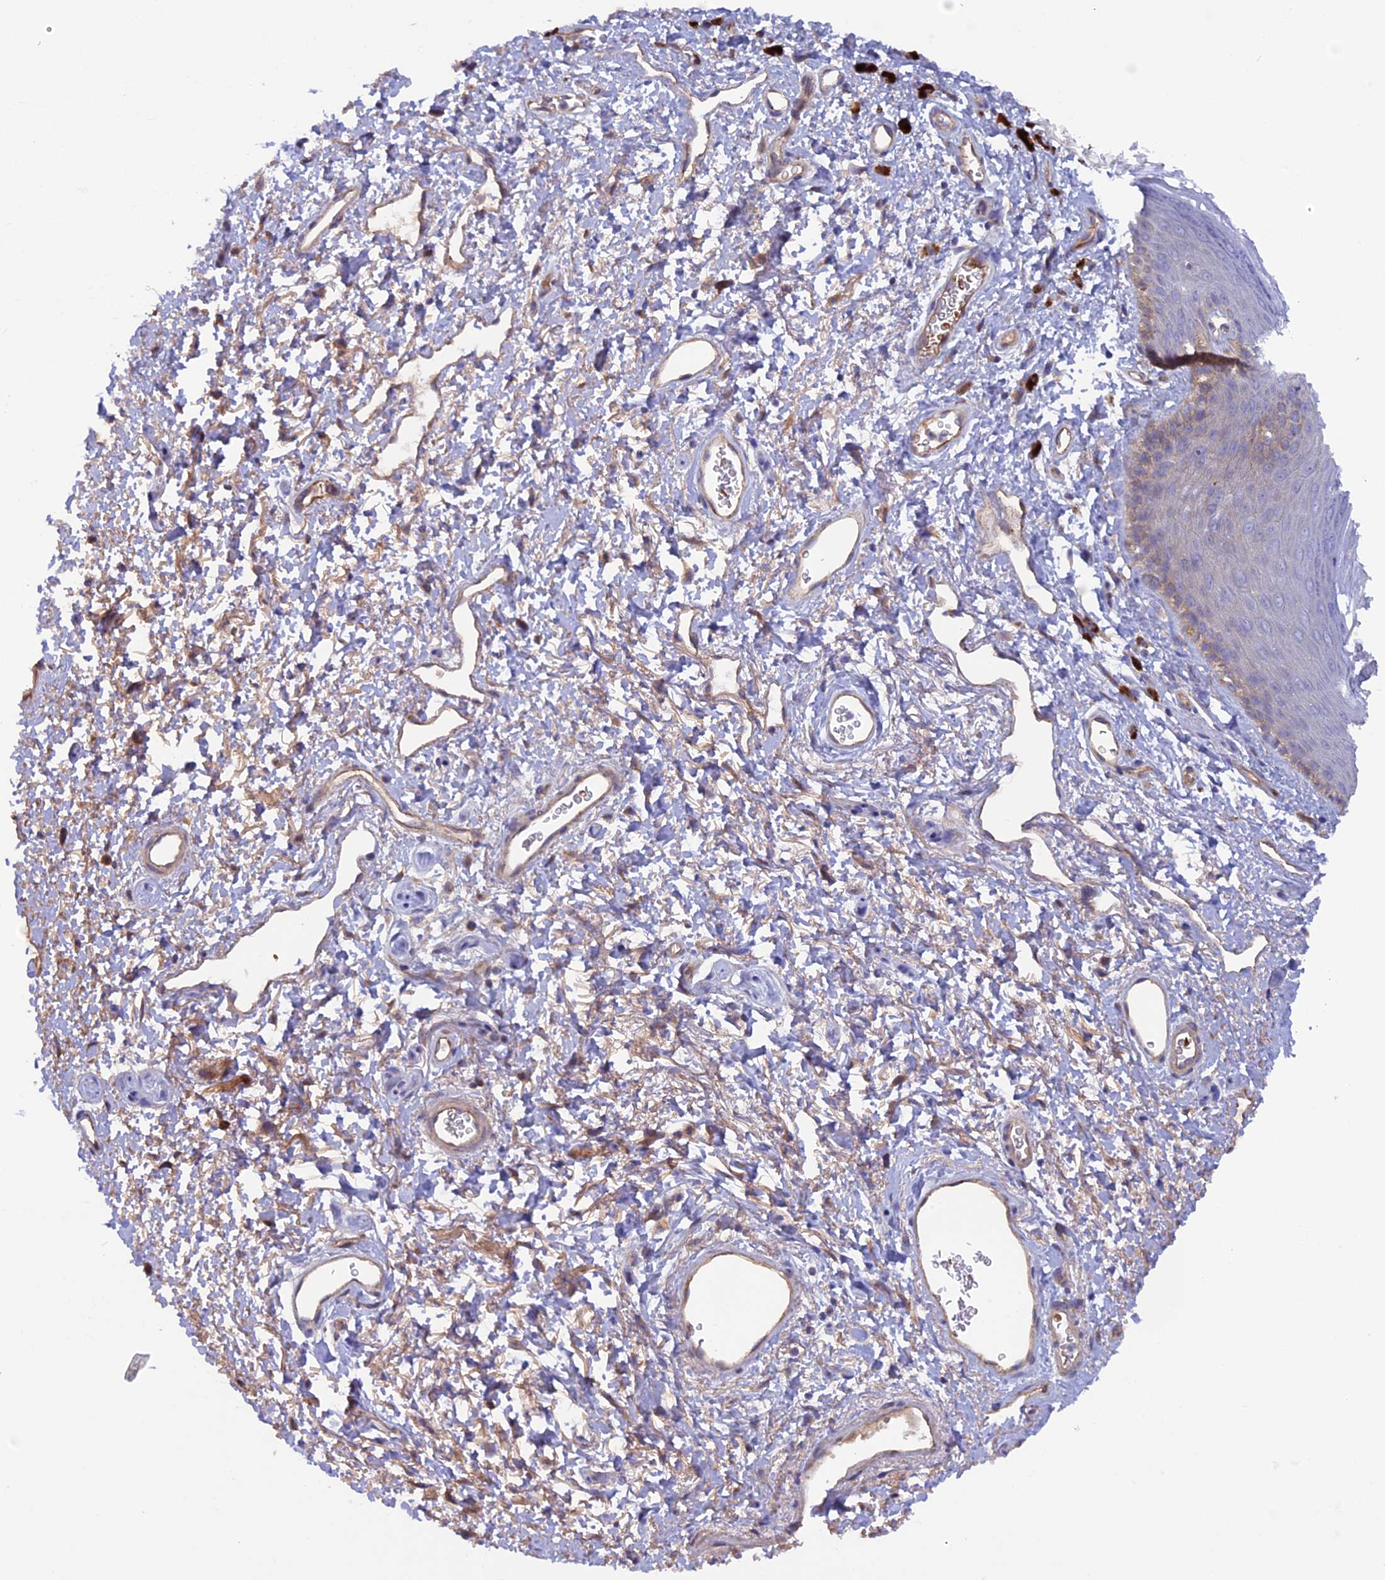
{"staining": {"intensity": "moderate", "quantity": "<25%", "location": "cytoplasmic/membranous"}, "tissue": "skin", "cell_type": "Epidermal cells", "image_type": "normal", "snomed": [{"axis": "morphology", "description": "Normal tissue, NOS"}, {"axis": "topography", "description": "Anal"}], "caption": "Immunohistochemistry (IHC) staining of normal skin, which reveals low levels of moderate cytoplasmic/membranous expression in approximately <25% of epidermal cells indicating moderate cytoplasmic/membranous protein staining. The staining was performed using DAB (3,3'-diaminobenzidine) (brown) for protein detection and nuclei were counterstained in hematoxylin (blue).", "gene": "DUS3L", "patient": {"sex": "female", "age": 46}}